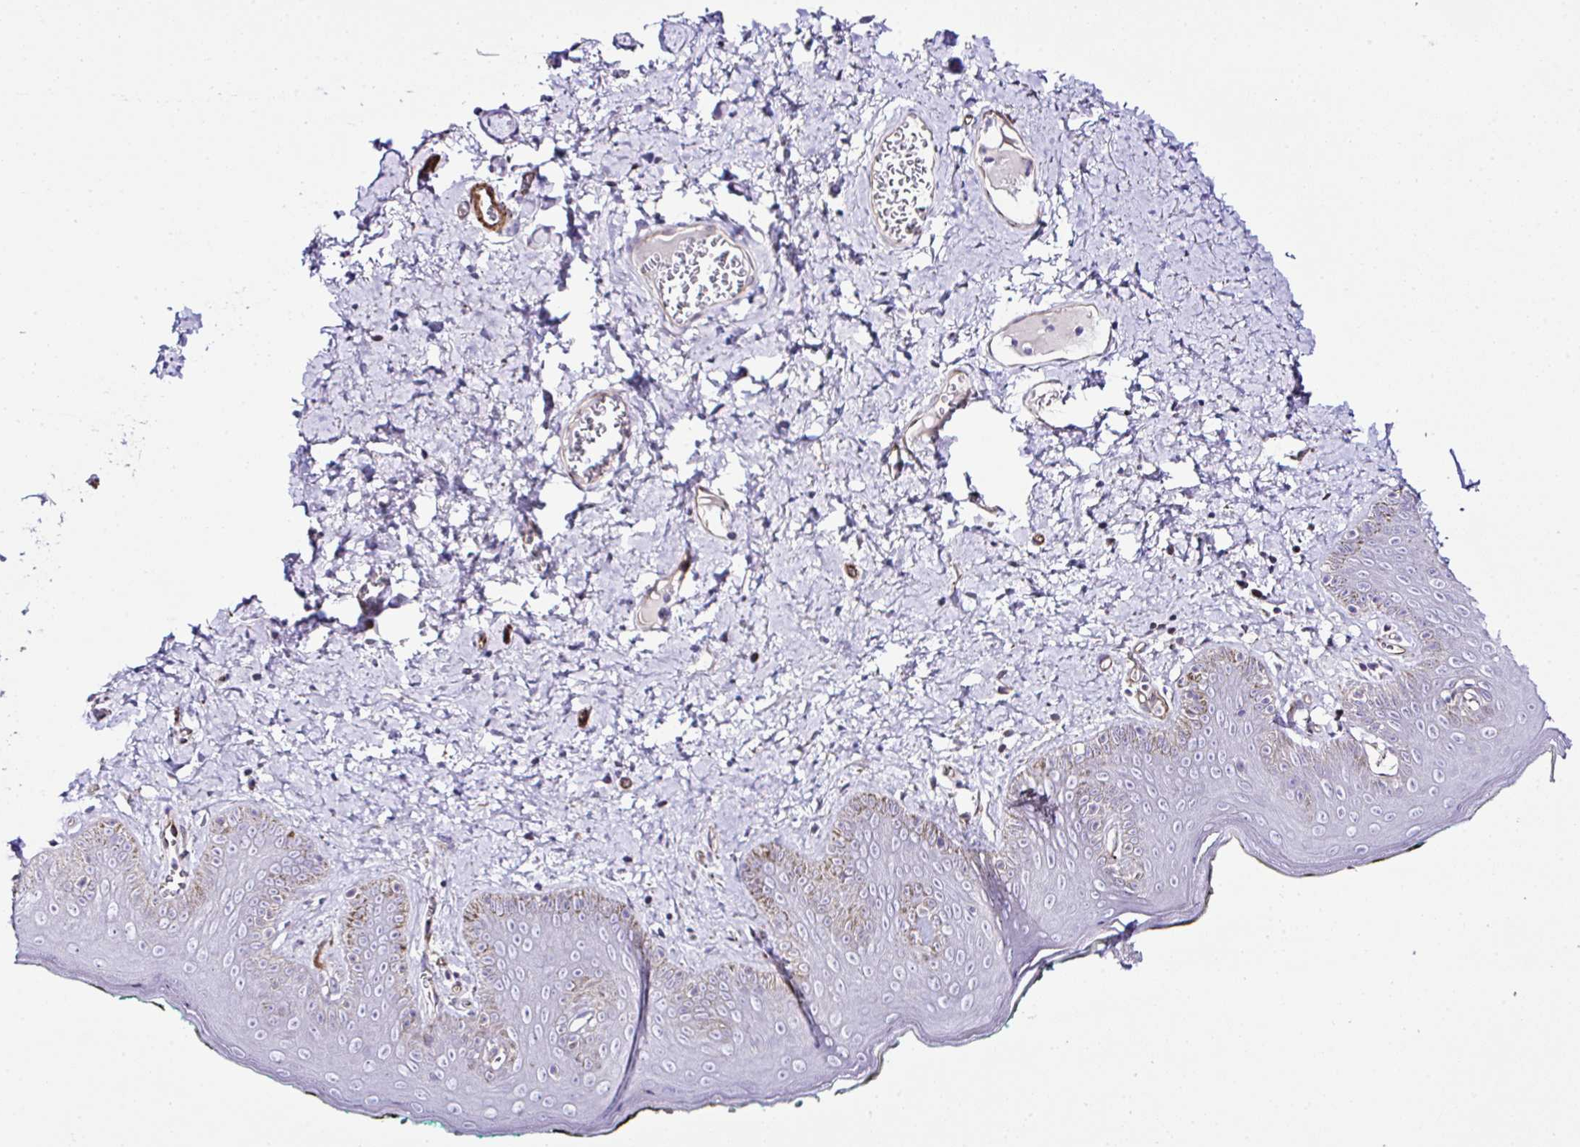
{"staining": {"intensity": "moderate", "quantity": "<25%", "location": "cytoplasmic/membranous"}, "tissue": "skin", "cell_type": "Epidermal cells", "image_type": "normal", "snomed": [{"axis": "morphology", "description": "Normal tissue, NOS"}, {"axis": "topography", "description": "Vulva"}, {"axis": "topography", "description": "Peripheral nerve tissue"}], "caption": "A high-resolution micrograph shows immunohistochemistry staining of benign skin, which exhibits moderate cytoplasmic/membranous positivity in about <25% of epidermal cells.", "gene": "FBXO34", "patient": {"sex": "female", "age": 66}}